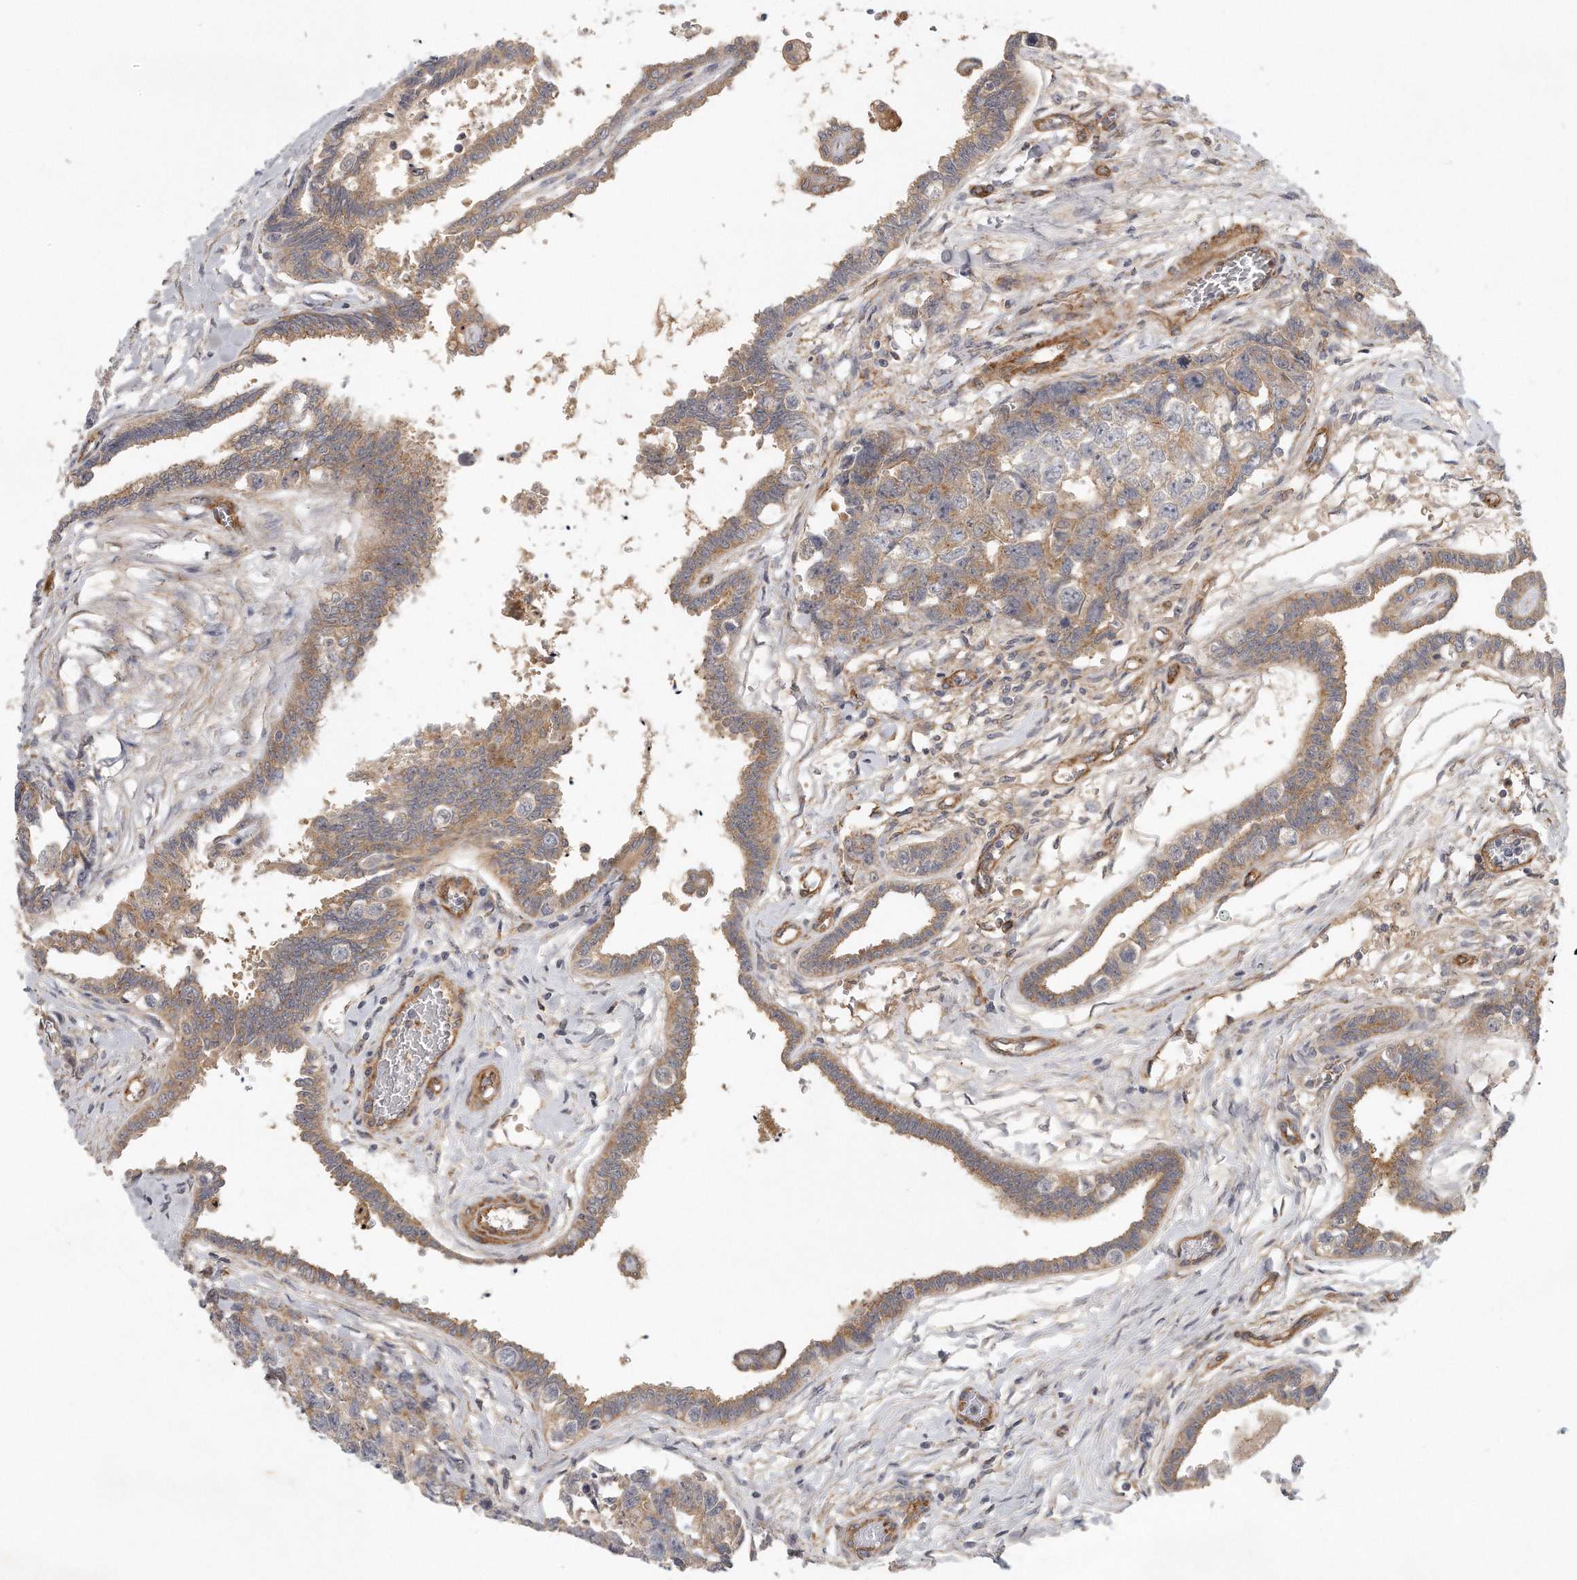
{"staining": {"intensity": "moderate", "quantity": ">75%", "location": "cytoplasmic/membranous"}, "tissue": "testis cancer", "cell_type": "Tumor cells", "image_type": "cancer", "snomed": [{"axis": "morphology", "description": "Carcinoma, Embryonal, NOS"}, {"axis": "topography", "description": "Testis"}], "caption": "Immunohistochemistry (IHC) (DAB) staining of human testis cancer demonstrates moderate cytoplasmic/membranous protein expression in about >75% of tumor cells.", "gene": "MTERF4", "patient": {"sex": "male", "age": 31}}